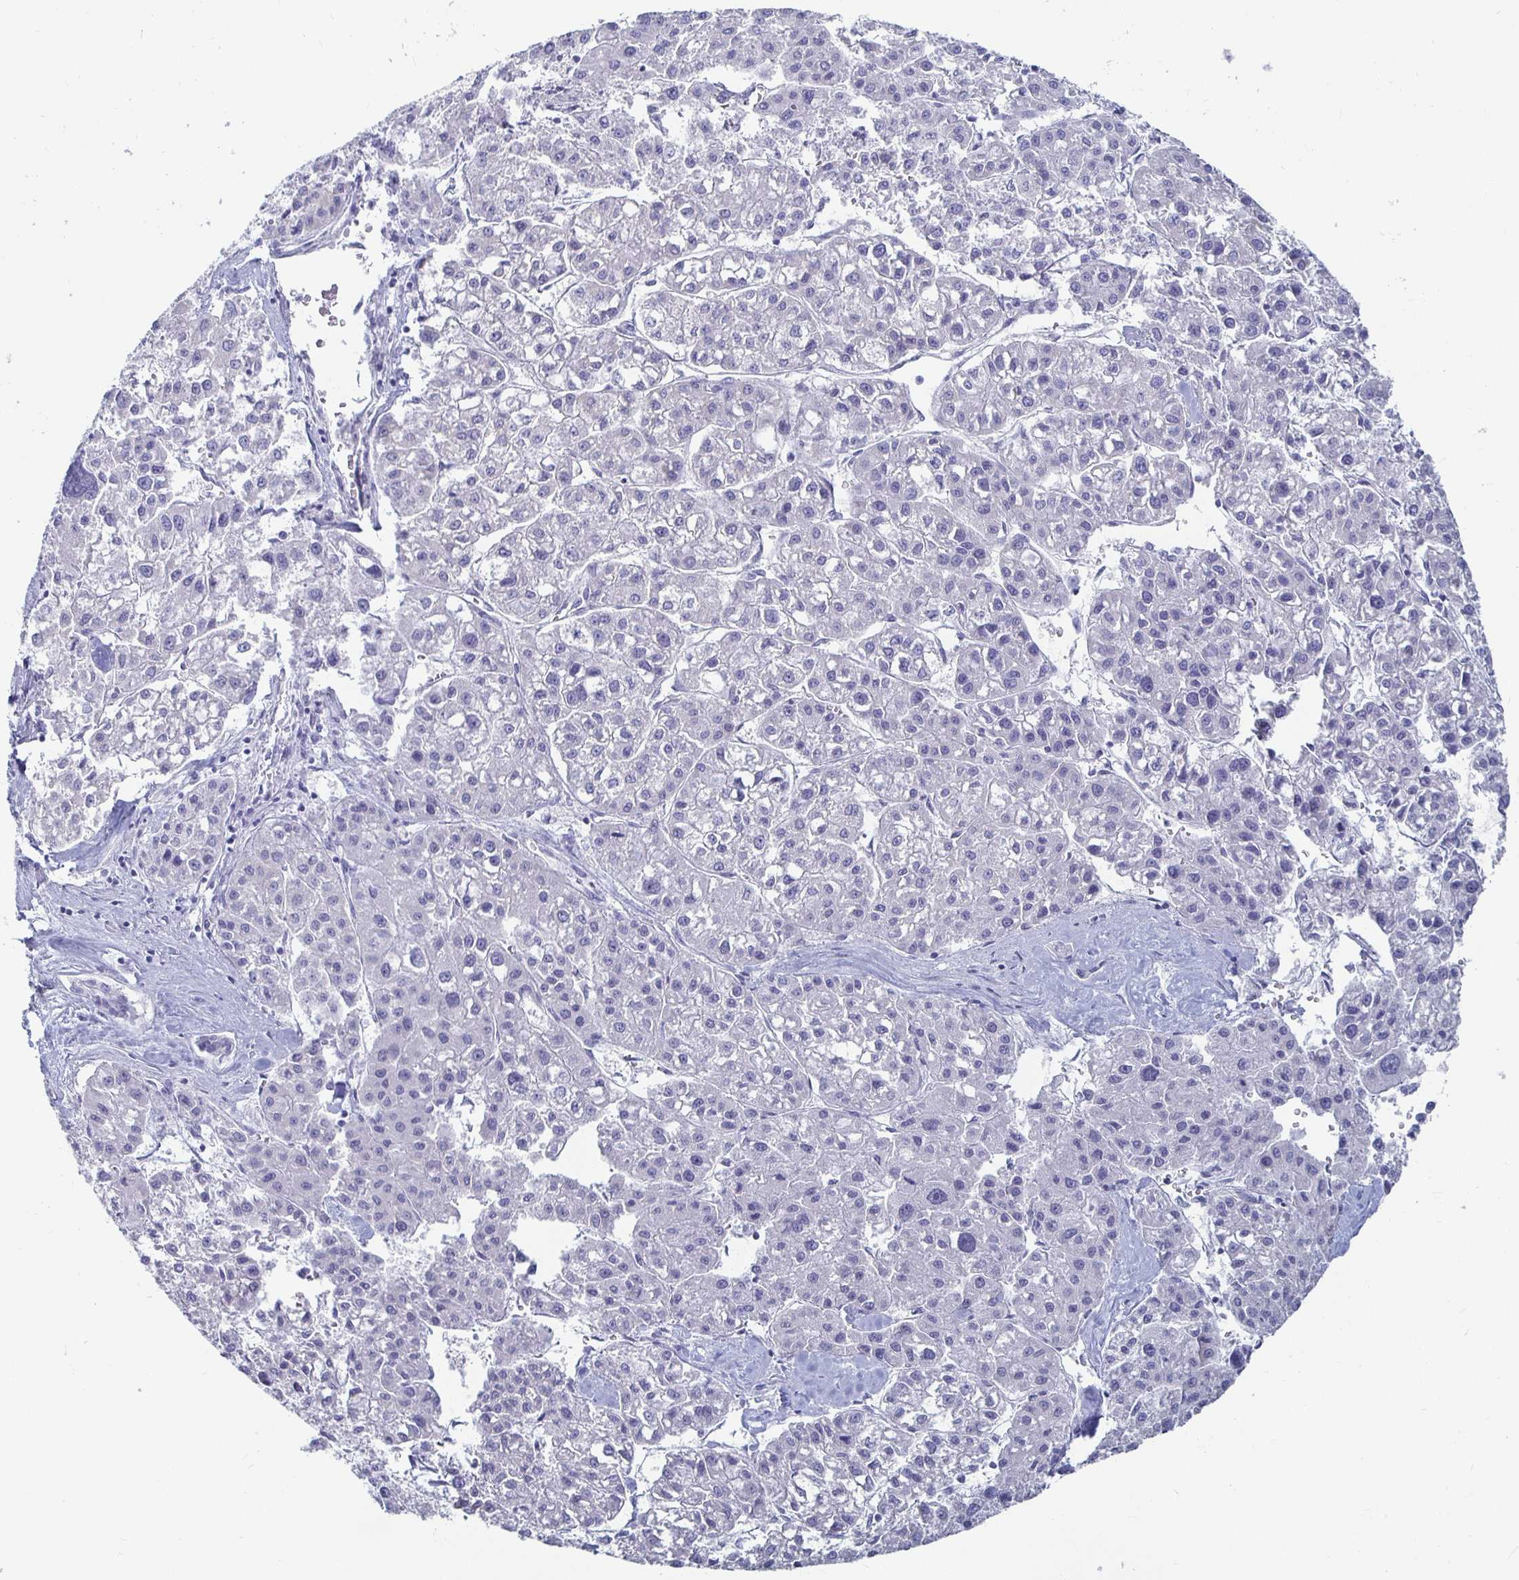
{"staining": {"intensity": "negative", "quantity": "none", "location": "none"}, "tissue": "liver cancer", "cell_type": "Tumor cells", "image_type": "cancer", "snomed": [{"axis": "morphology", "description": "Carcinoma, Hepatocellular, NOS"}, {"axis": "topography", "description": "Liver"}], "caption": "Hepatocellular carcinoma (liver) stained for a protein using immunohistochemistry (IHC) reveals no expression tumor cells.", "gene": "CA9", "patient": {"sex": "male", "age": 73}}